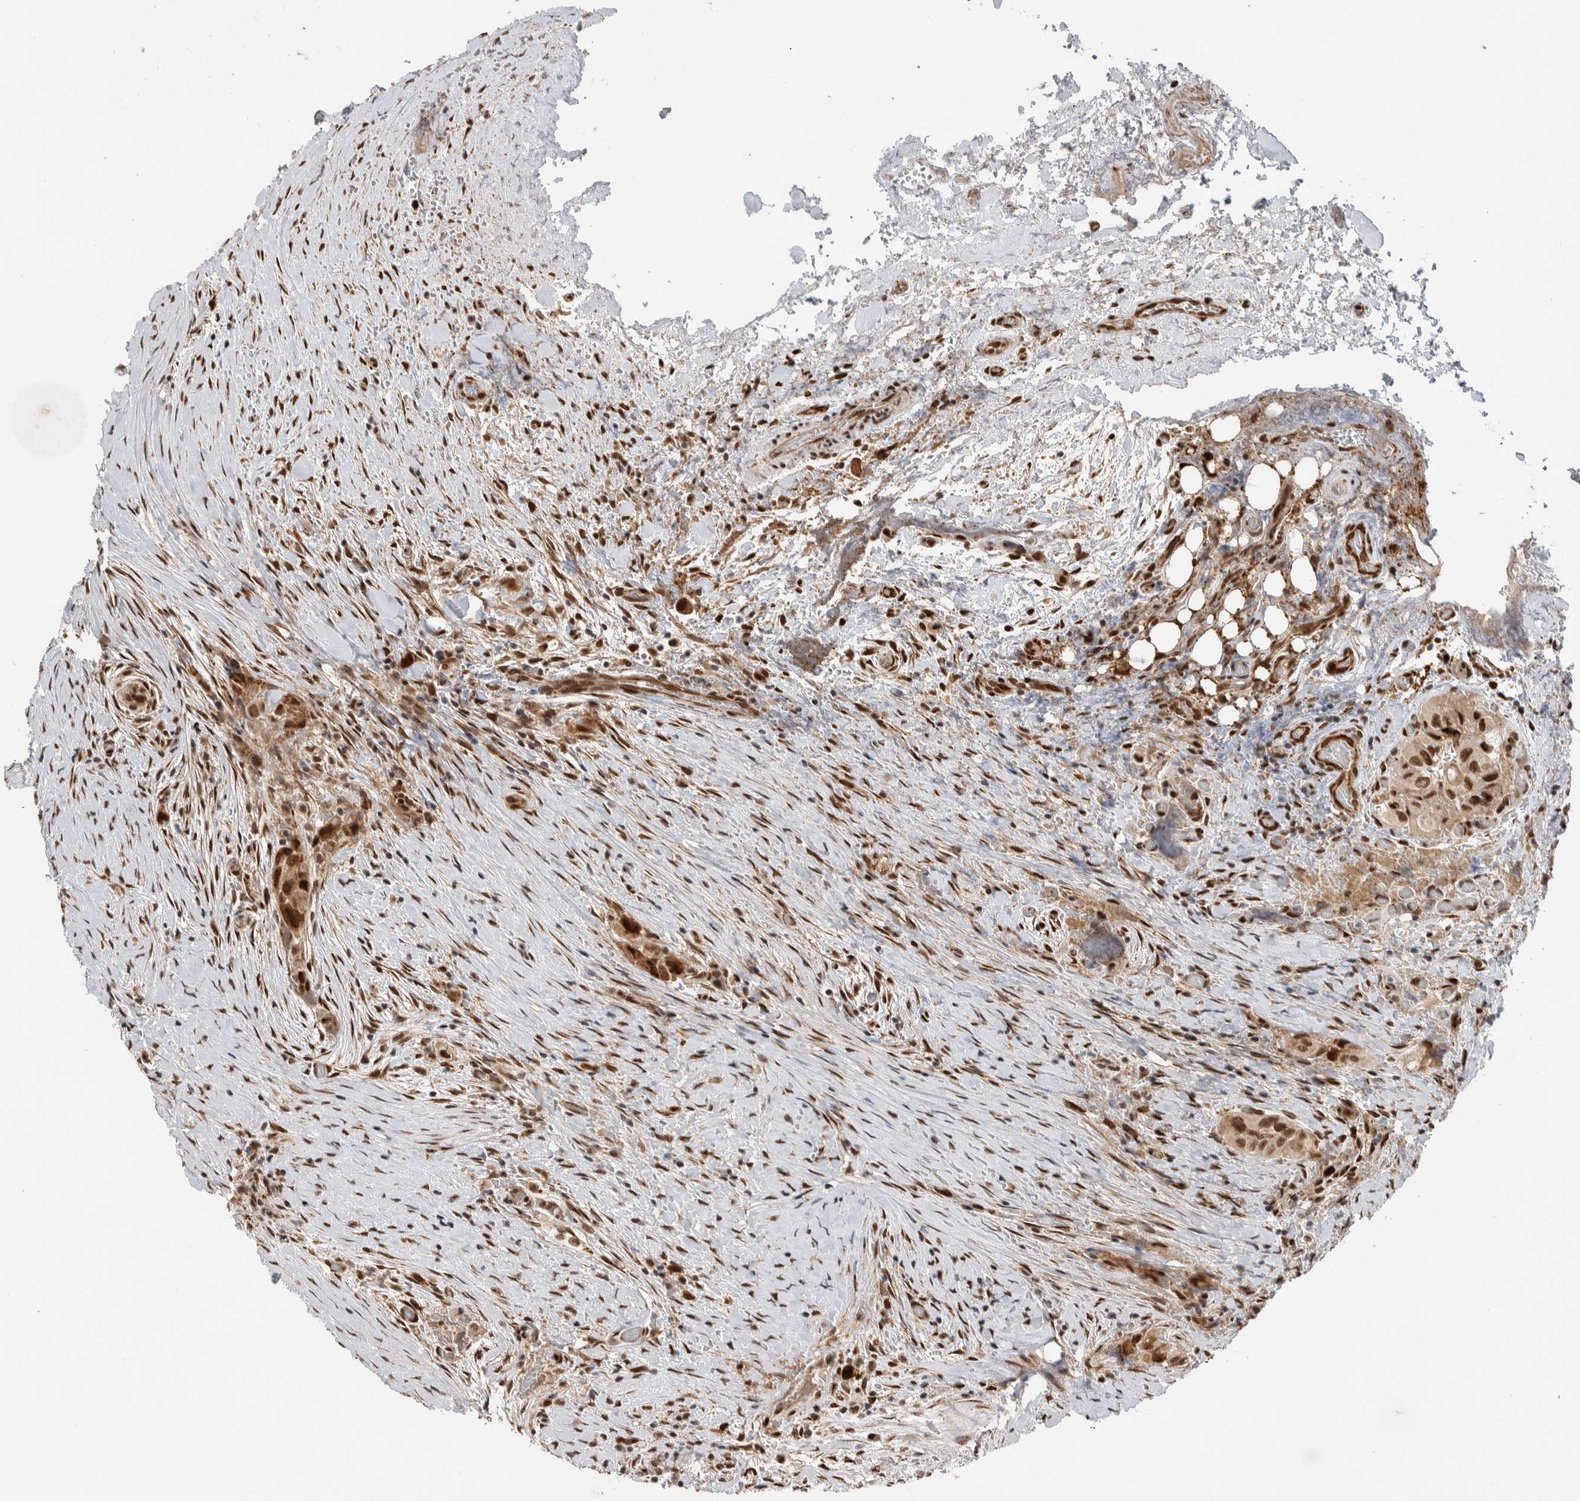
{"staining": {"intensity": "moderate", "quantity": ">75%", "location": "cytoplasmic/membranous,nuclear"}, "tissue": "thyroid cancer", "cell_type": "Tumor cells", "image_type": "cancer", "snomed": [{"axis": "morphology", "description": "Papillary adenocarcinoma, NOS"}, {"axis": "topography", "description": "Thyroid gland"}], "caption": "This is a photomicrograph of immunohistochemistry staining of thyroid papillary adenocarcinoma, which shows moderate positivity in the cytoplasmic/membranous and nuclear of tumor cells.", "gene": "TNRC18", "patient": {"sex": "female", "age": 59}}